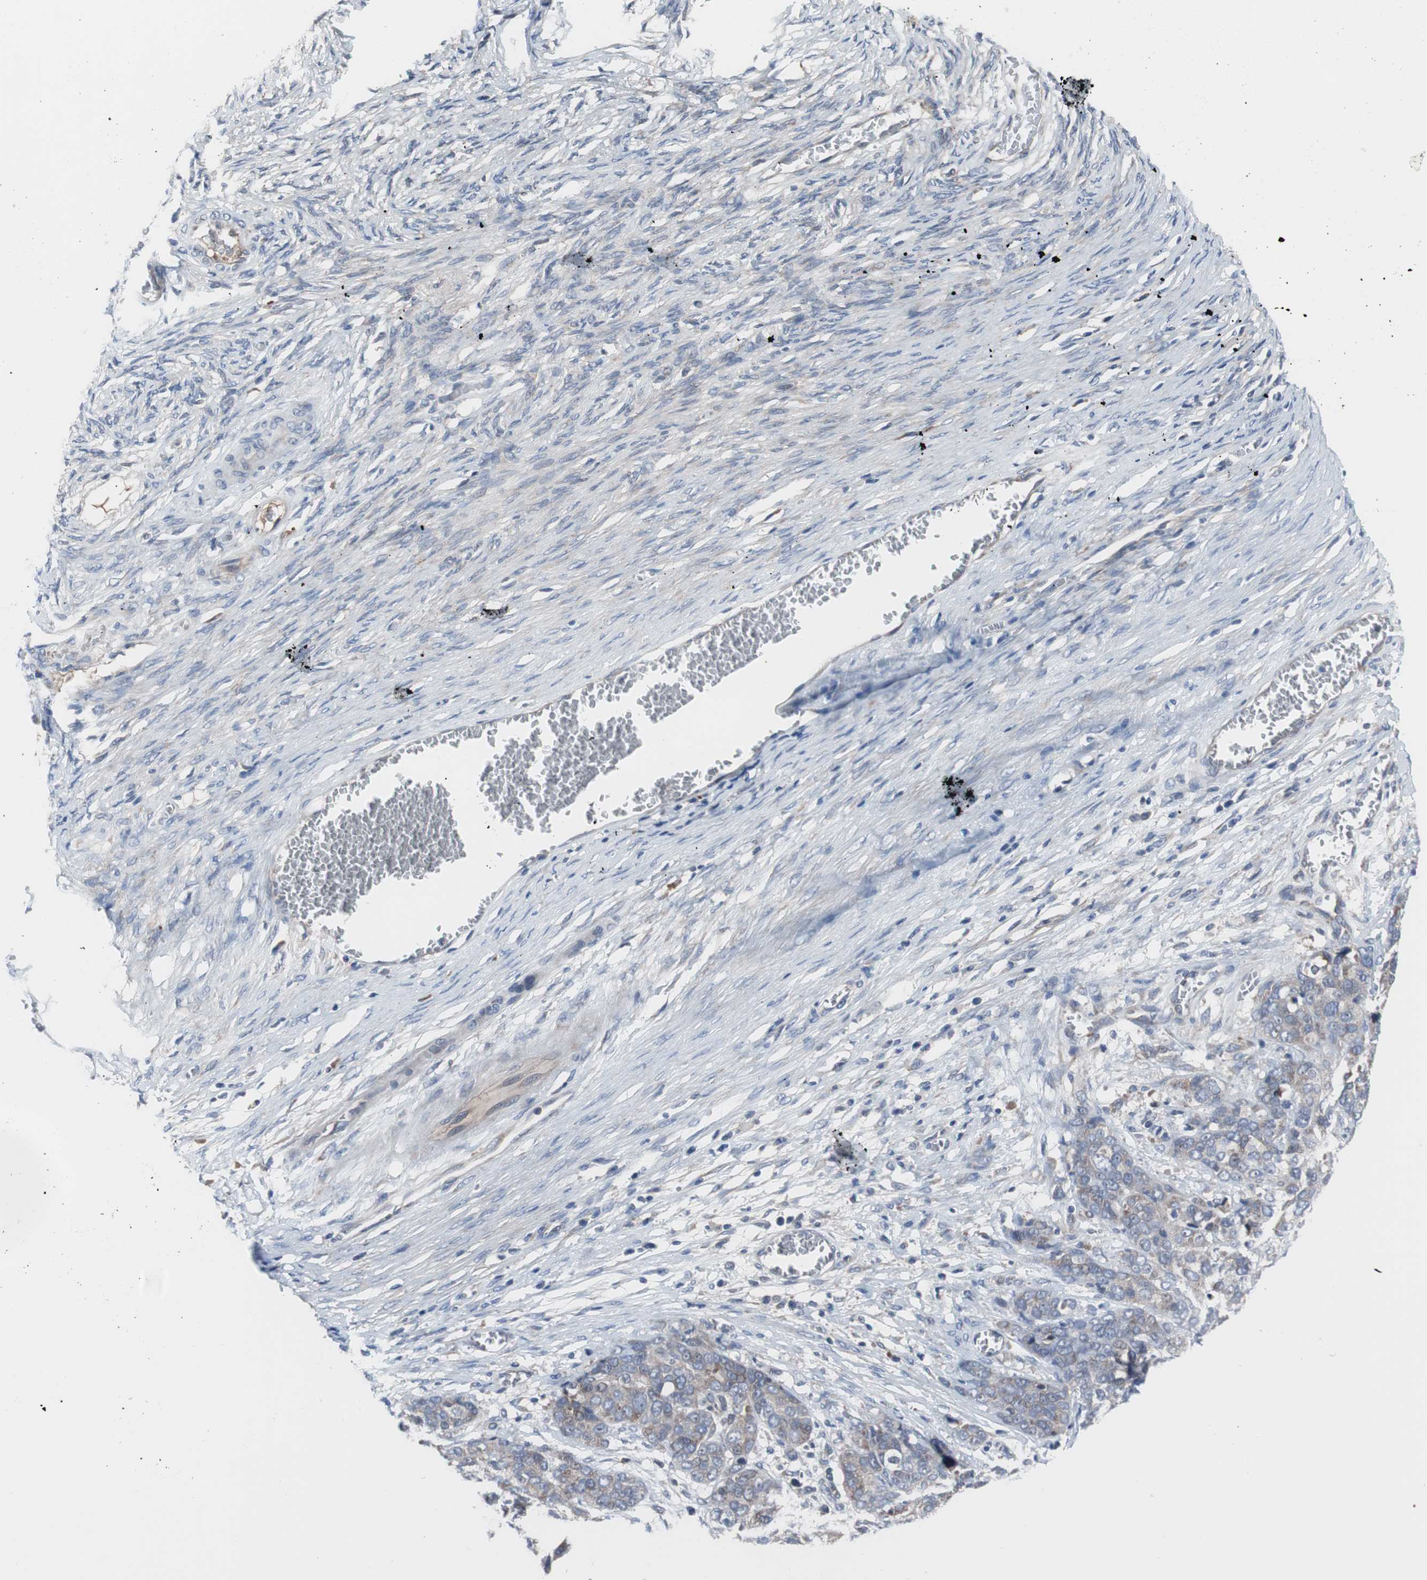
{"staining": {"intensity": "negative", "quantity": "none", "location": "none"}, "tissue": "ovarian cancer", "cell_type": "Tumor cells", "image_type": "cancer", "snomed": [{"axis": "morphology", "description": "Cystadenocarcinoma, serous, NOS"}, {"axis": "topography", "description": "Ovary"}], "caption": "Human ovarian cancer (serous cystadenocarcinoma) stained for a protein using immunohistochemistry reveals no staining in tumor cells.", "gene": "KANSL1", "patient": {"sex": "female", "age": 44}}